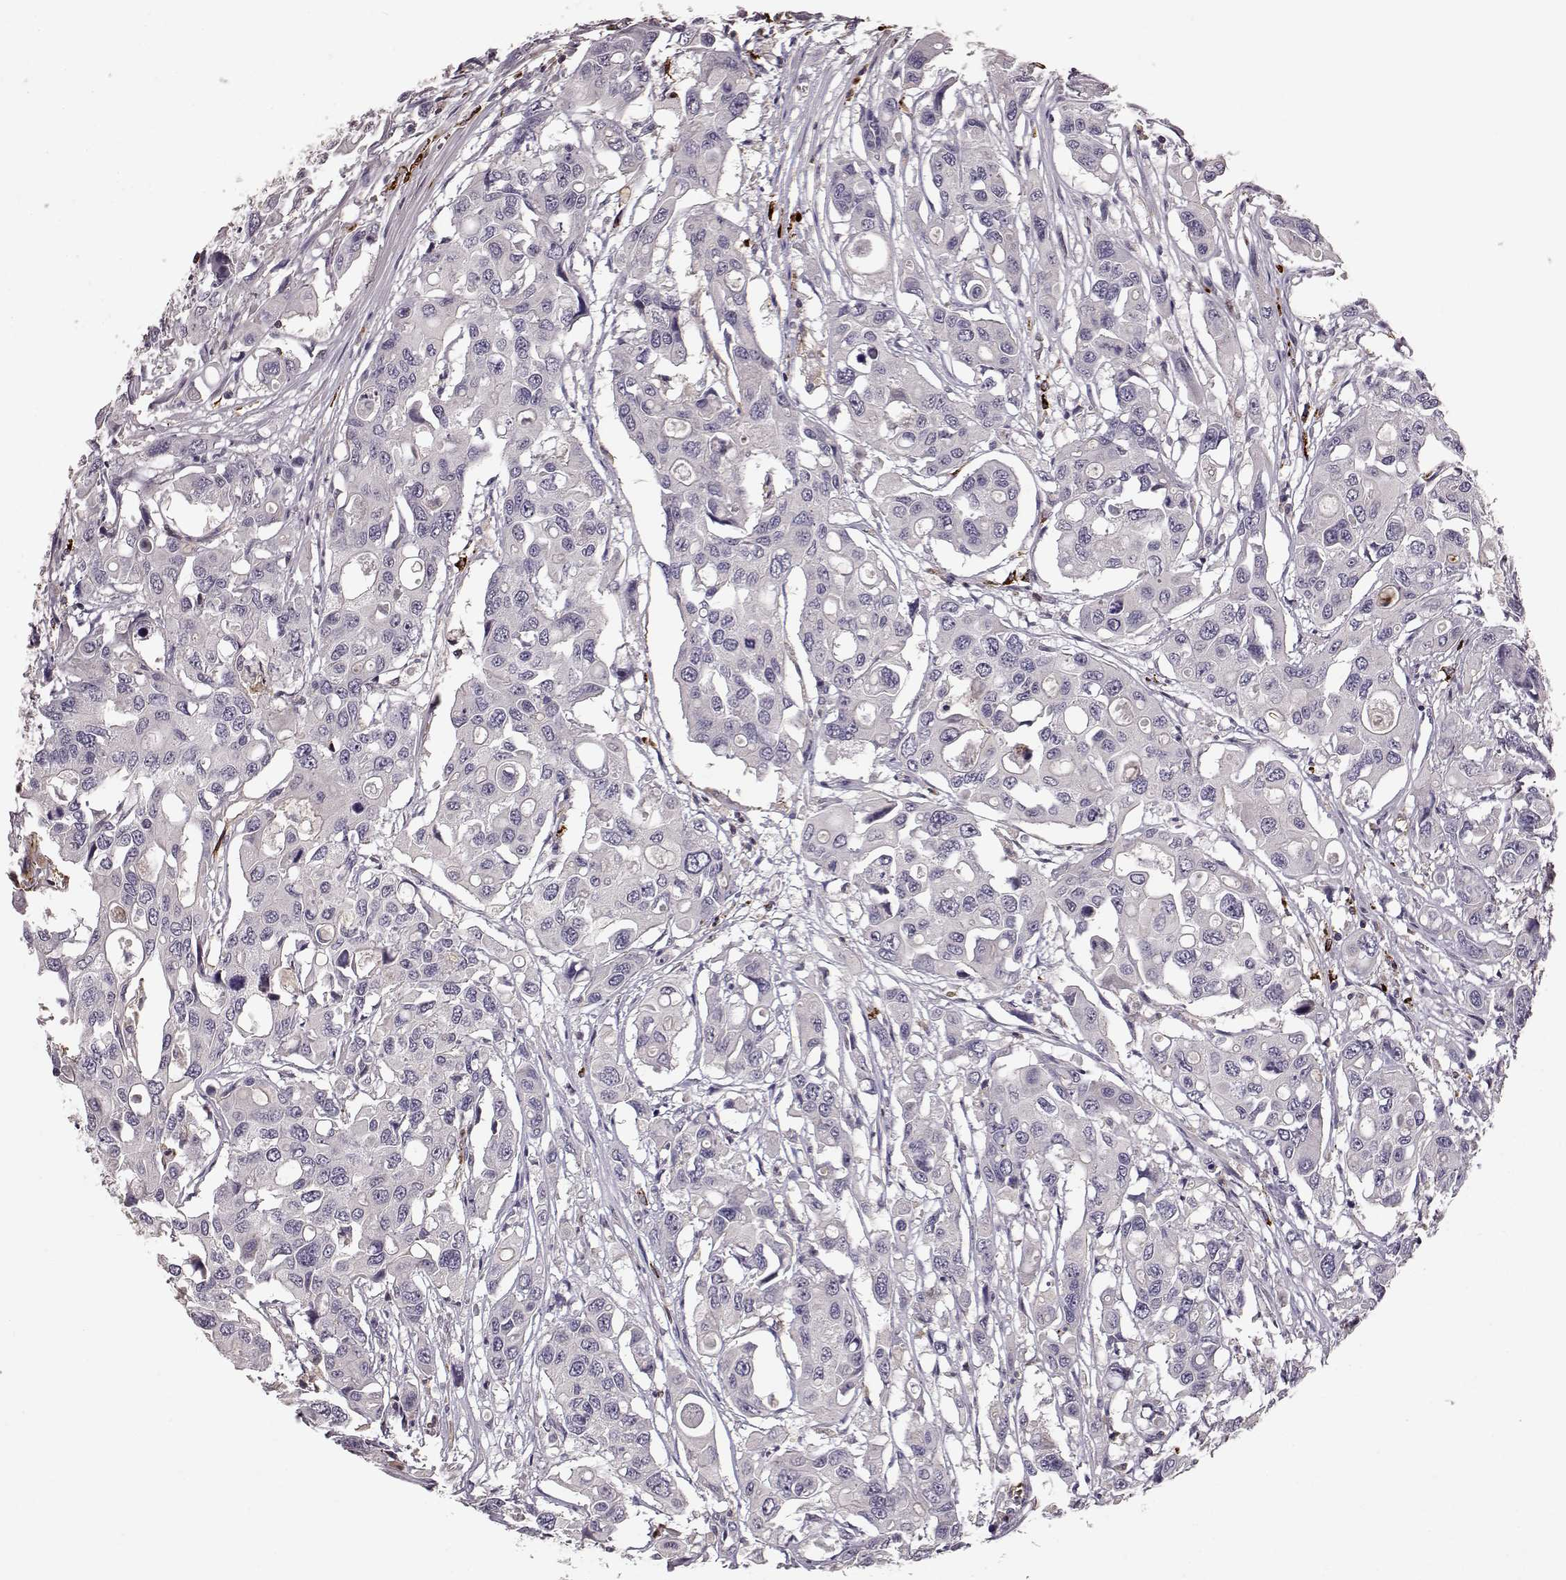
{"staining": {"intensity": "negative", "quantity": "none", "location": "none"}, "tissue": "colorectal cancer", "cell_type": "Tumor cells", "image_type": "cancer", "snomed": [{"axis": "morphology", "description": "Adenocarcinoma, NOS"}, {"axis": "topography", "description": "Colon"}], "caption": "This is an immunohistochemistry image of colorectal cancer. There is no expression in tumor cells.", "gene": "CCNF", "patient": {"sex": "male", "age": 77}}